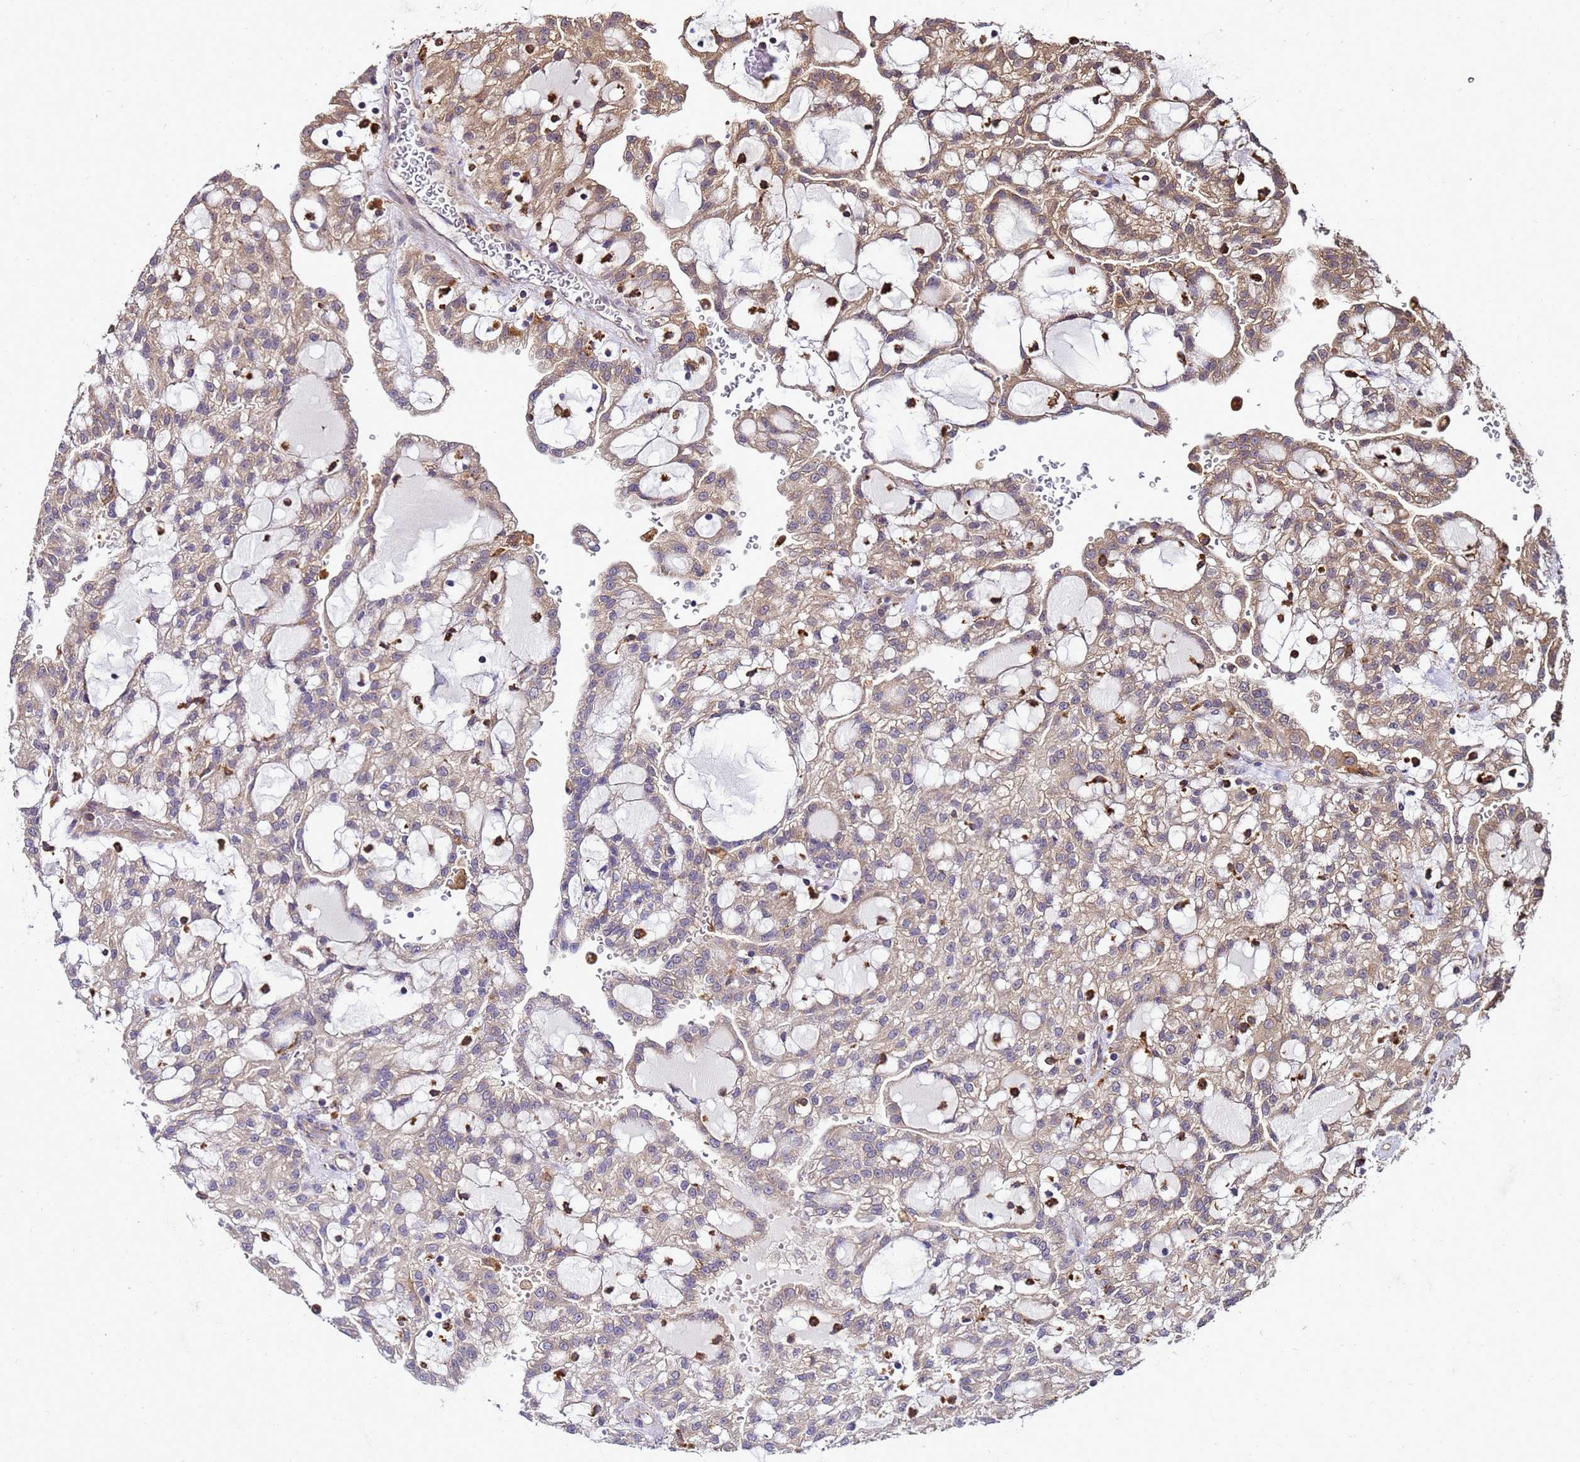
{"staining": {"intensity": "moderate", "quantity": ">75%", "location": "cytoplasmic/membranous"}, "tissue": "renal cancer", "cell_type": "Tumor cells", "image_type": "cancer", "snomed": [{"axis": "morphology", "description": "Adenocarcinoma, NOS"}, {"axis": "topography", "description": "Kidney"}], "caption": "Approximately >75% of tumor cells in renal cancer (adenocarcinoma) demonstrate moderate cytoplasmic/membranous protein staining as visualized by brown immunohistochemical staining.", "gene": "TRABD", "patient": {"sex": "male", "age": 63}}